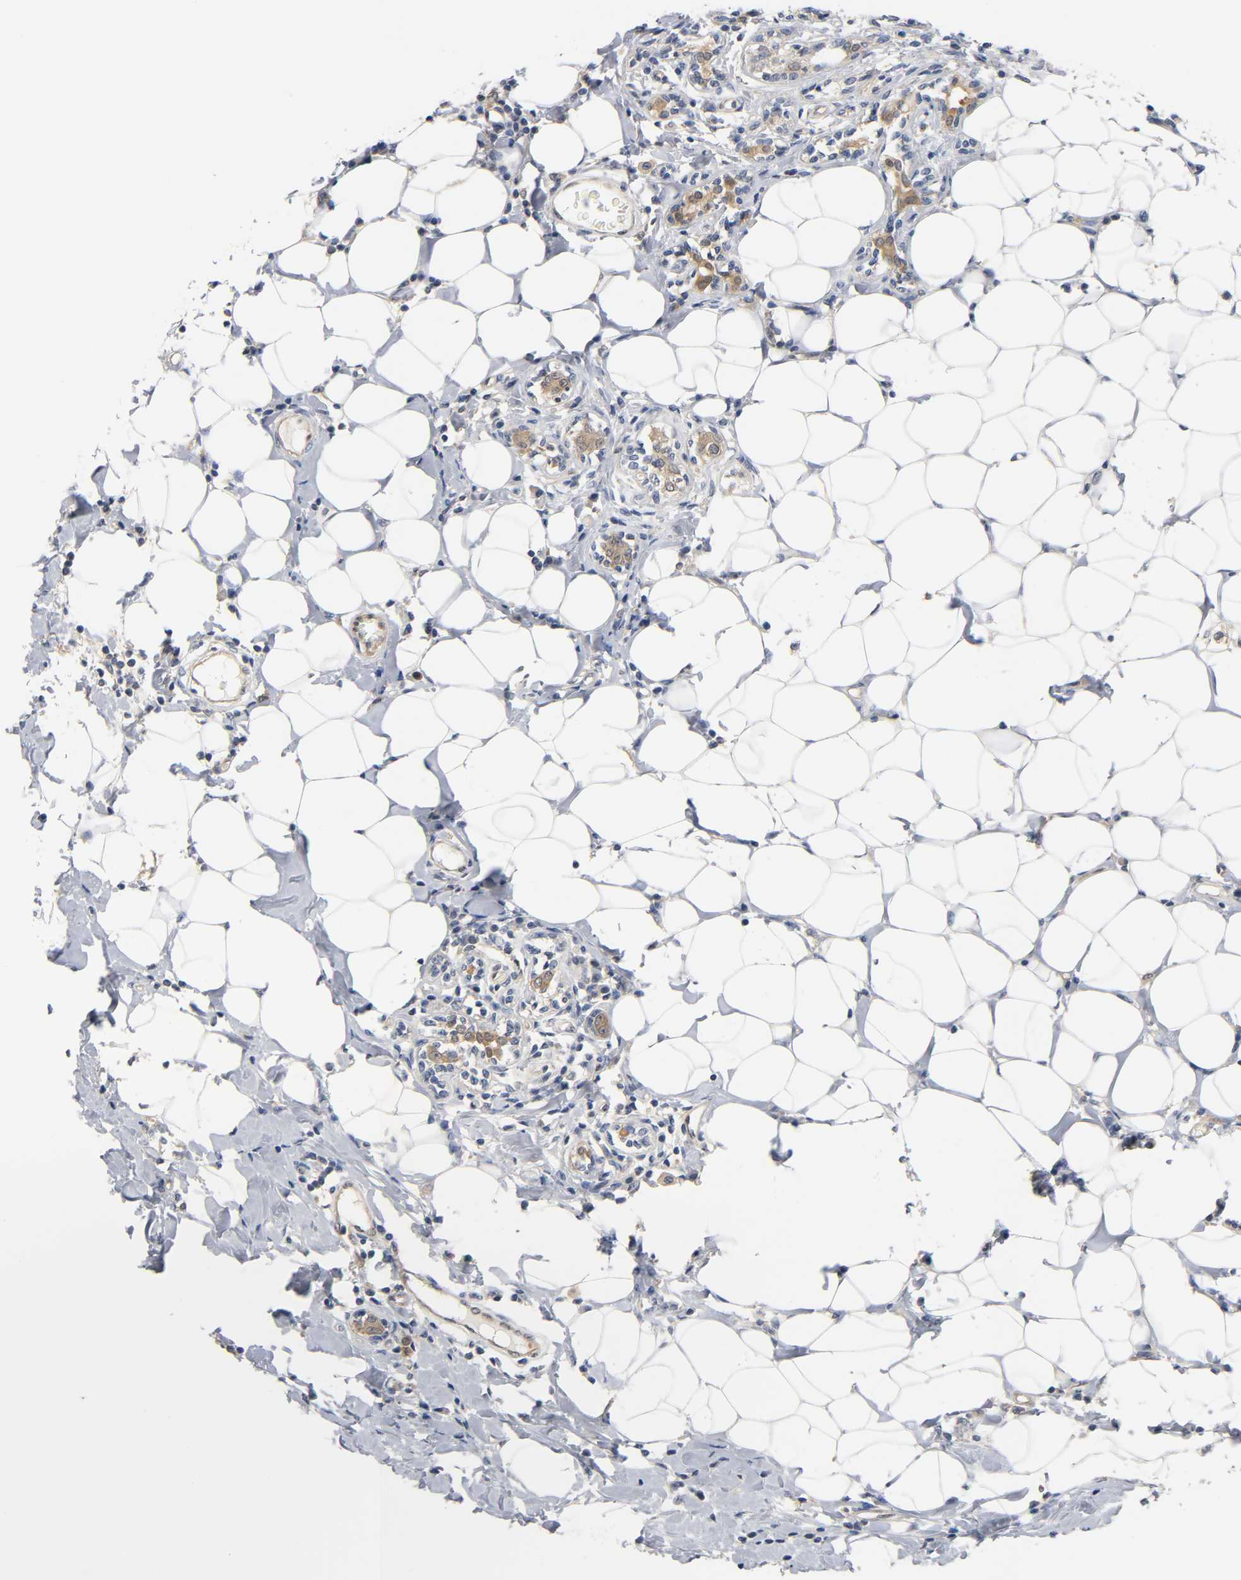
{"staining": {"intensity": "moderate", "quantity": ">75%", "location": "cytoplasmic/membranous"}, "tissue": "breast cancer", "cell_type": "Tumor cells", "image_type": "cancer", "snomed": [{"axis": "morphology", "description": "Duct carcinoma"}, {"axis": "topography", "description": "Breast"}], "caption": "Immunohistochemistry (IHC) image of human invasive ductal carcinoma (breast) stained for a protein (brown), which exhibits medium levels of moderate cytoplasmic/membranous staining in about >75% of tumor cells.", "gene": "FYN", "patient": {"sex": "female", "age": 40}}